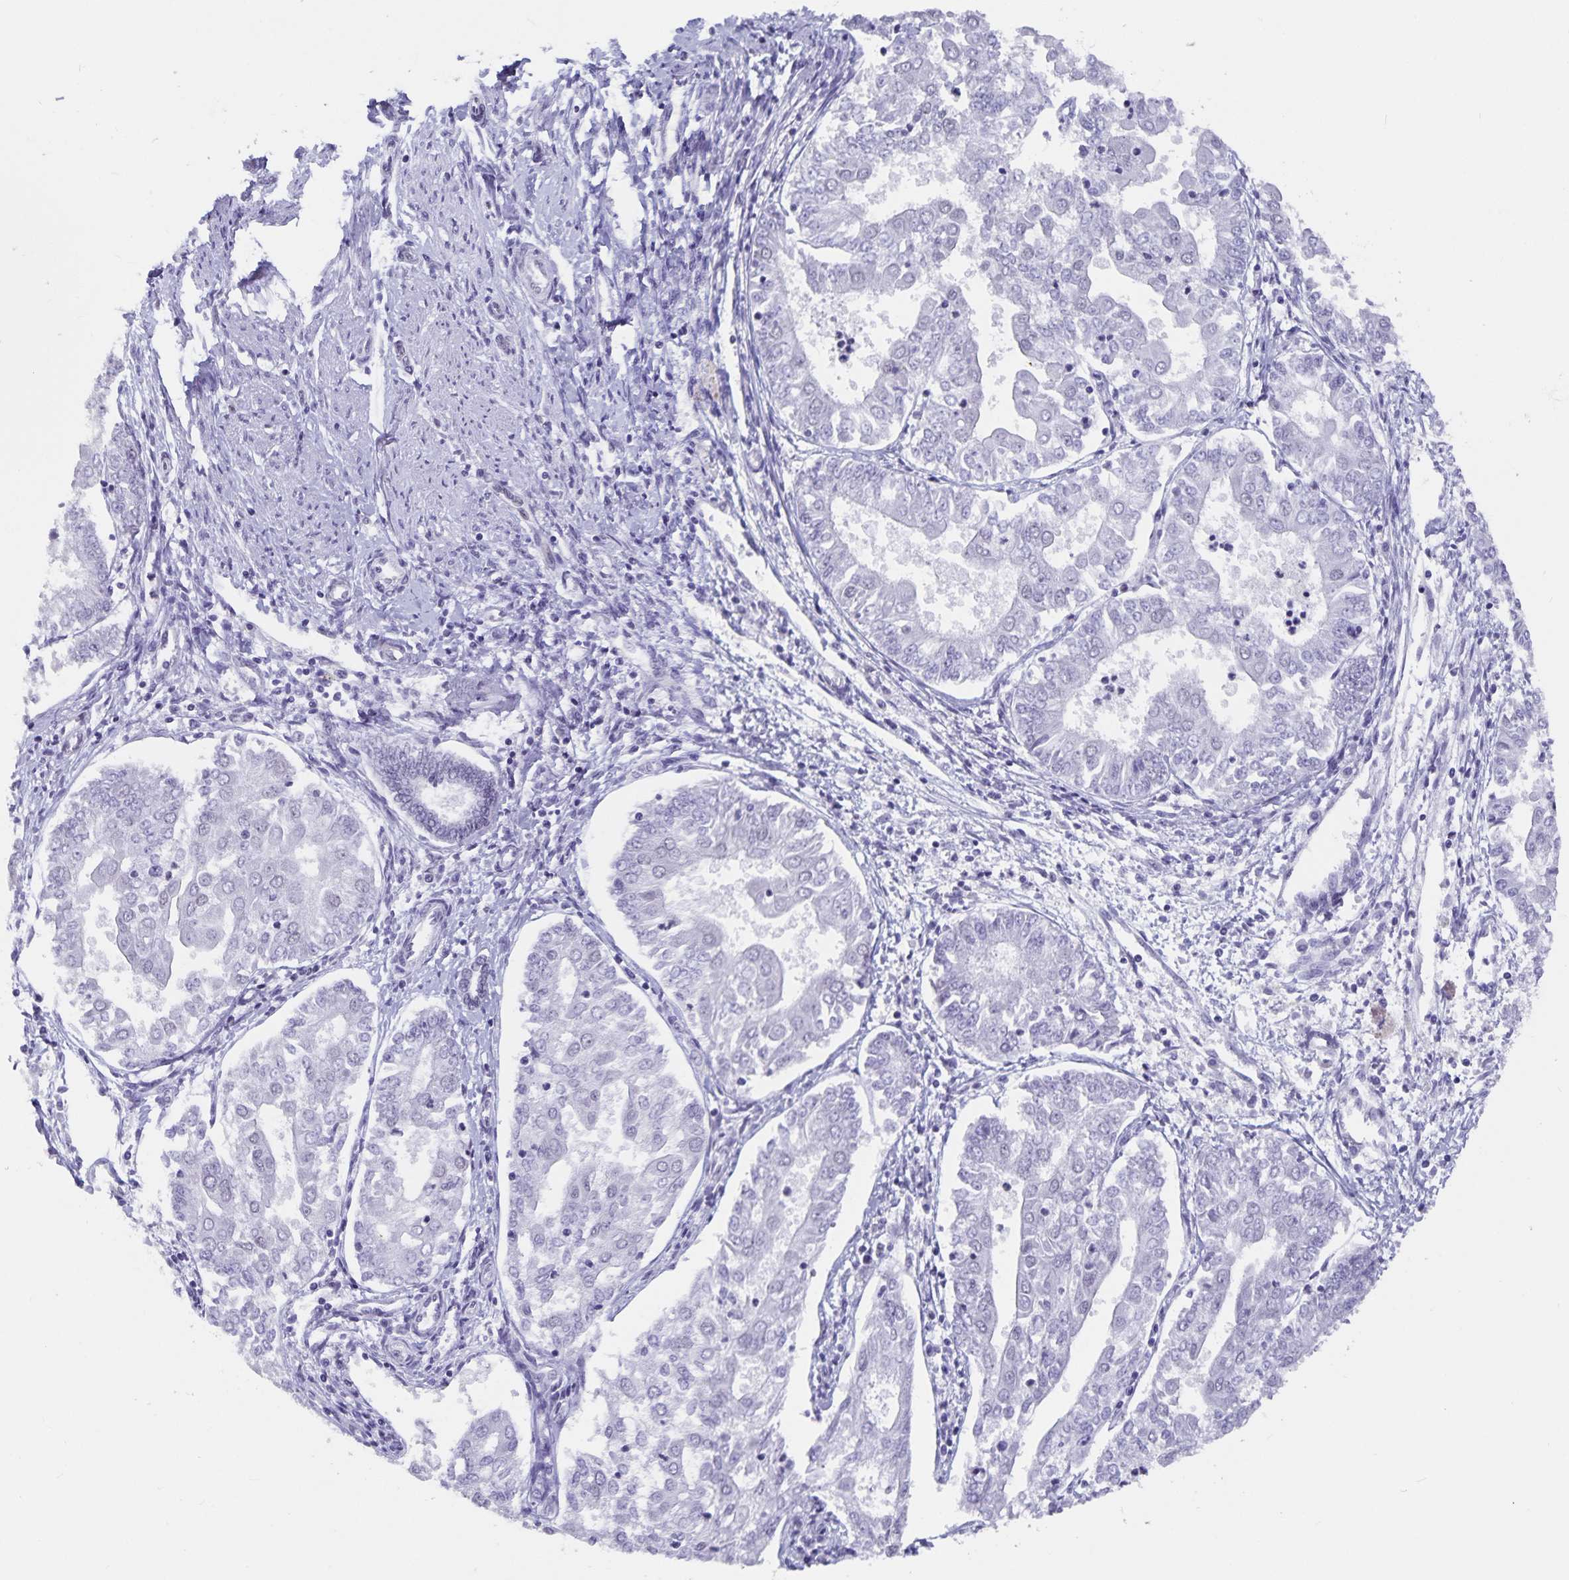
{"staining": {"intensity": "negative", "quantity": "none", "location": "none"}, "tissue": "endometrial cancer", "cell_type": "Tumor cells", "image_type": "cancer", "snomed": [{"axis": "morphology", "description": "Adenocarcinoma, NOS"}, {"axis": "topography", "description": "Endometrium"}], "caption": "The image demonstrates no staining of tumor cells in endometrial cancer (adenocarcinoma). The staining was performed using DAB to visualize the protein expression in brown, while the nuclei were stained in blue with hematoxylin (Magnification: 20x).", "gene": "PBX2", "patient": {"sex": "female", "age": 68}}